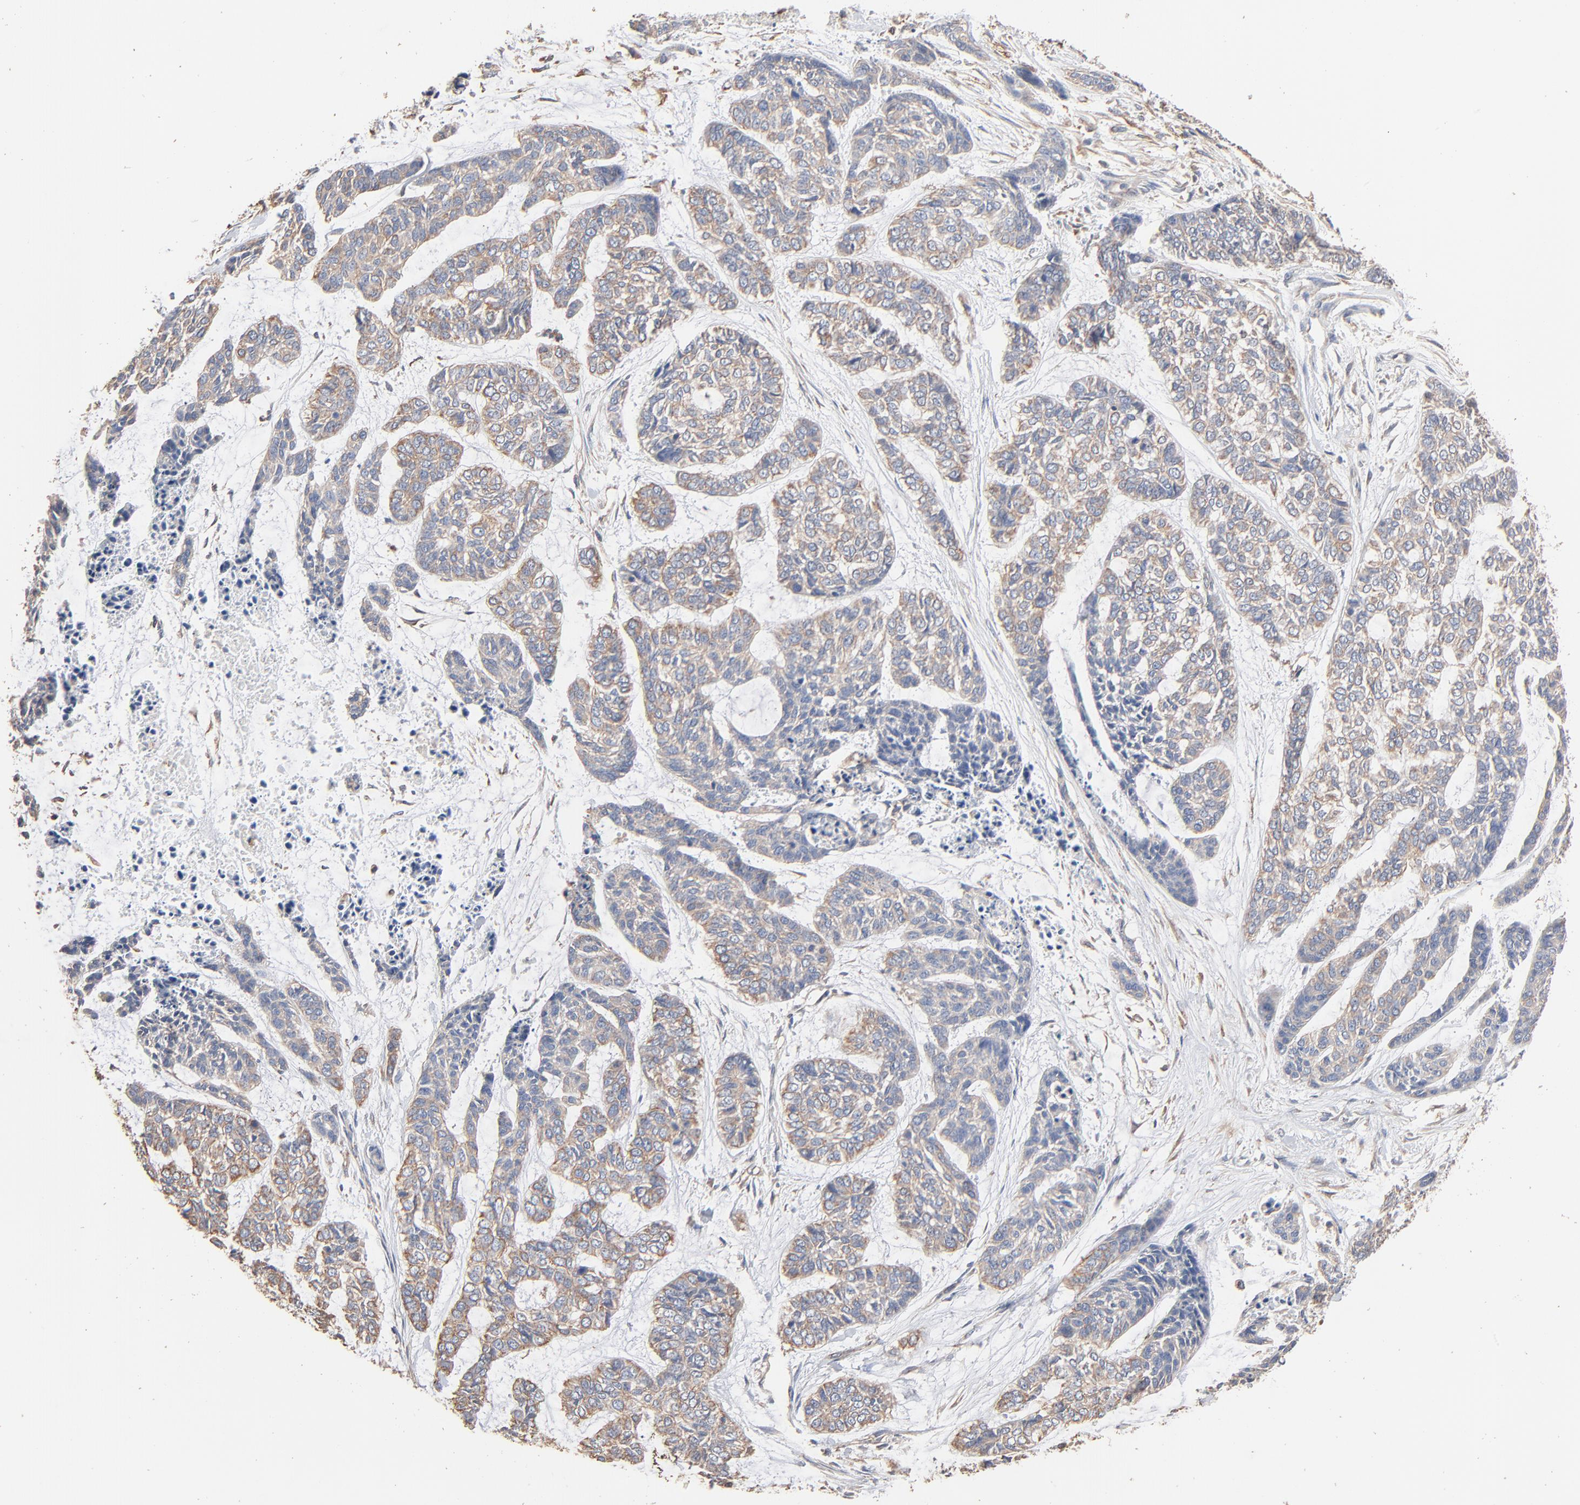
{"staining": {"intensity": "weak", "quantity": "<25%", "location": "cytoplasmic/membranous"}, "tissue": "skin cancer", "cell_type": "Tumor cells", "image_type": "cancer", "snomed": [{"axis": "morphology", "description": "Basal cell carcinoma"}, {"axis": "topography", "description": "Skin"}], "caption": "Immunohistochemistry photomicrograph of basal cell carcinoma (skin) stained for a protein (brown), which reveals no positivity in tumor cells.", "gene": "ABCD4", "patient": {"sex": "female", "age": 64}}